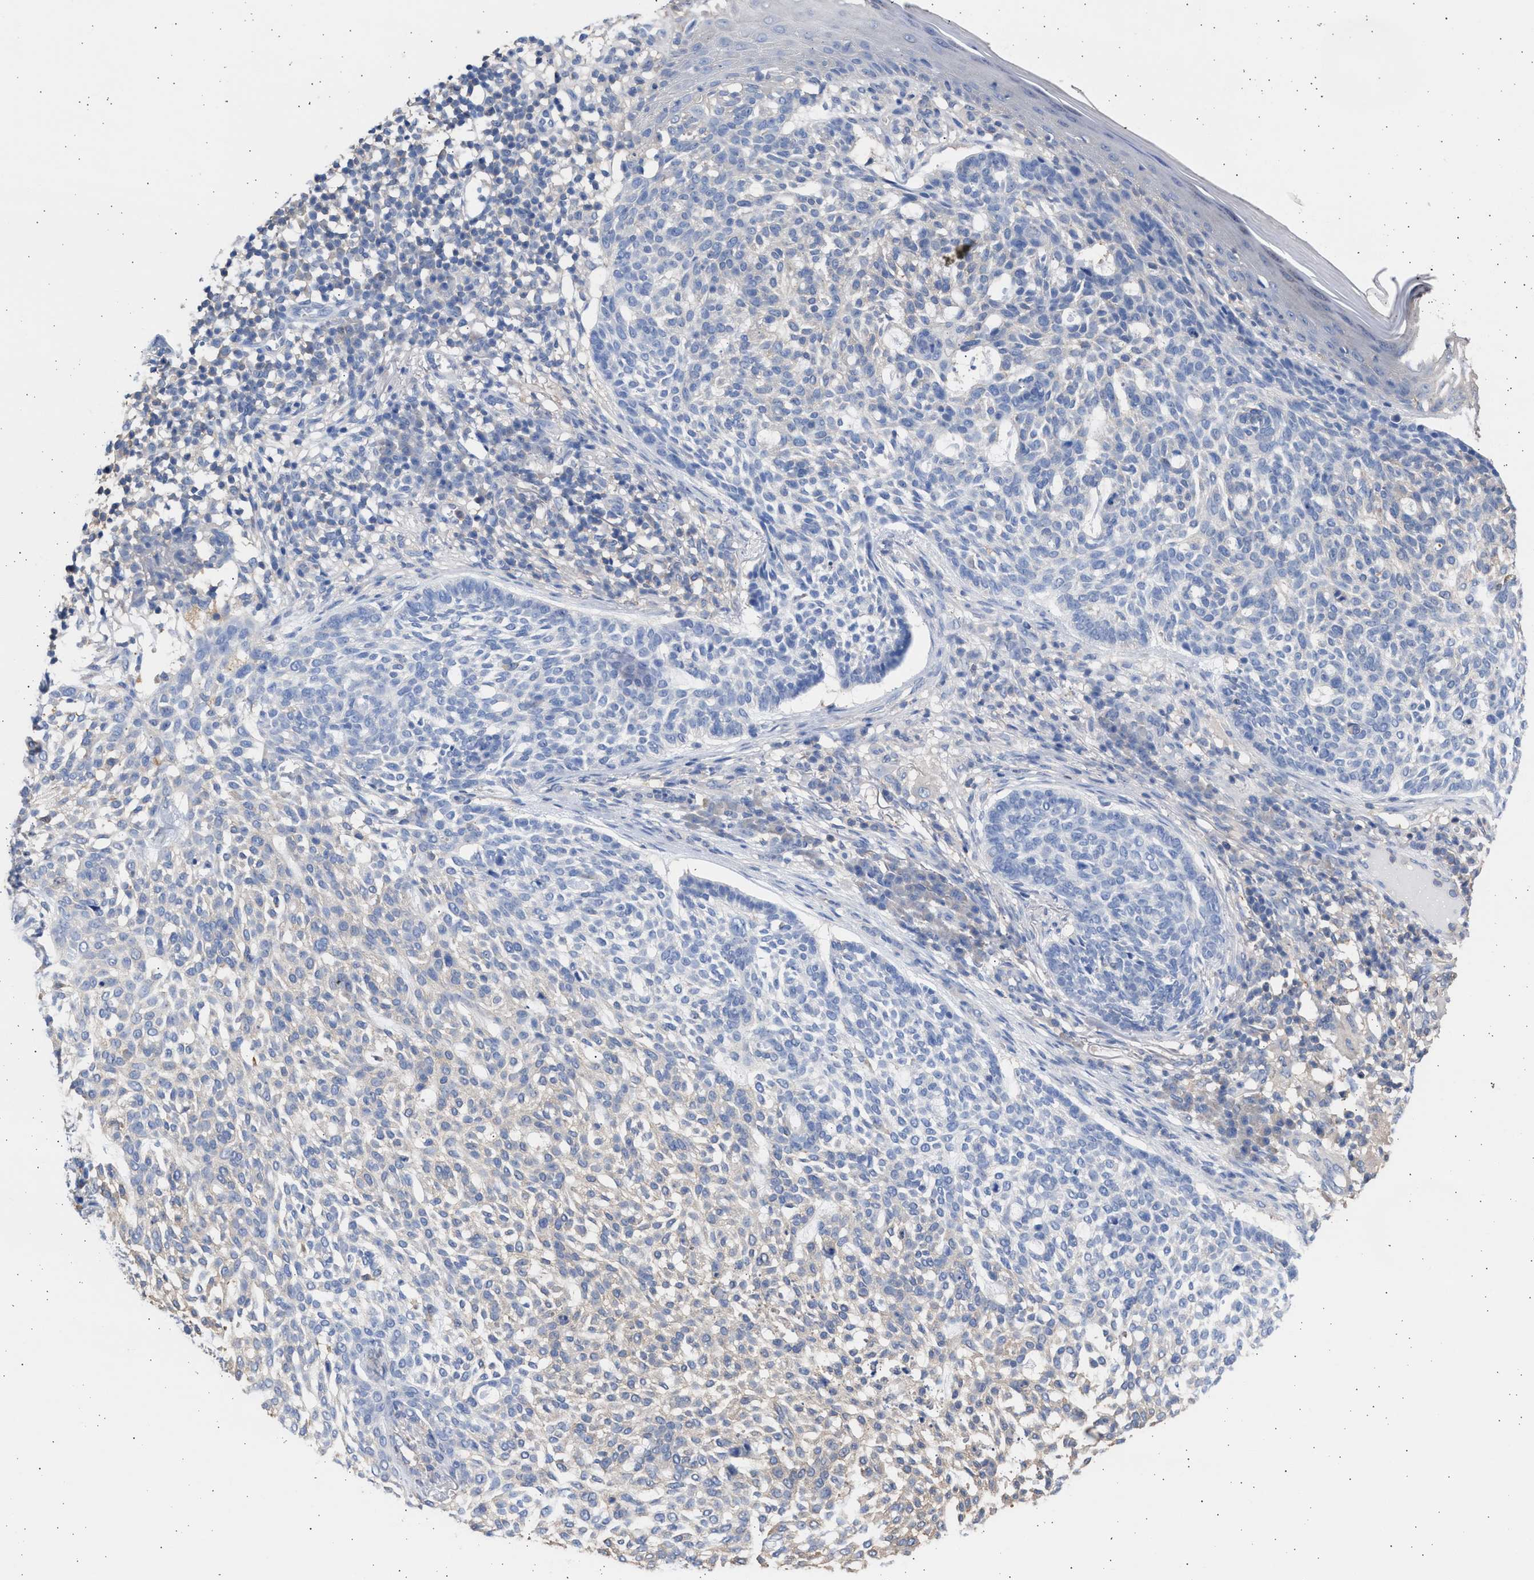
{"staining": {"intensity": "negative", "quantity": "none", "location": "none"}, "tissue": "skin cancer", "cell_type": "Tumor cells", "image_type": "cancer", "snomed": [{"axis": "morphology", "description": "Basal cell carcinoma"}, {"axis": "topography", "description": "Skin"}], "caption": "High power microscopy micrograph of an immunohistochemistry micrograph of skin basal cell carcinoma, revealing no significant positivity in tumor cells.", "gene": "ALDOC", "patient": {"sex": "female", "age": 64}}